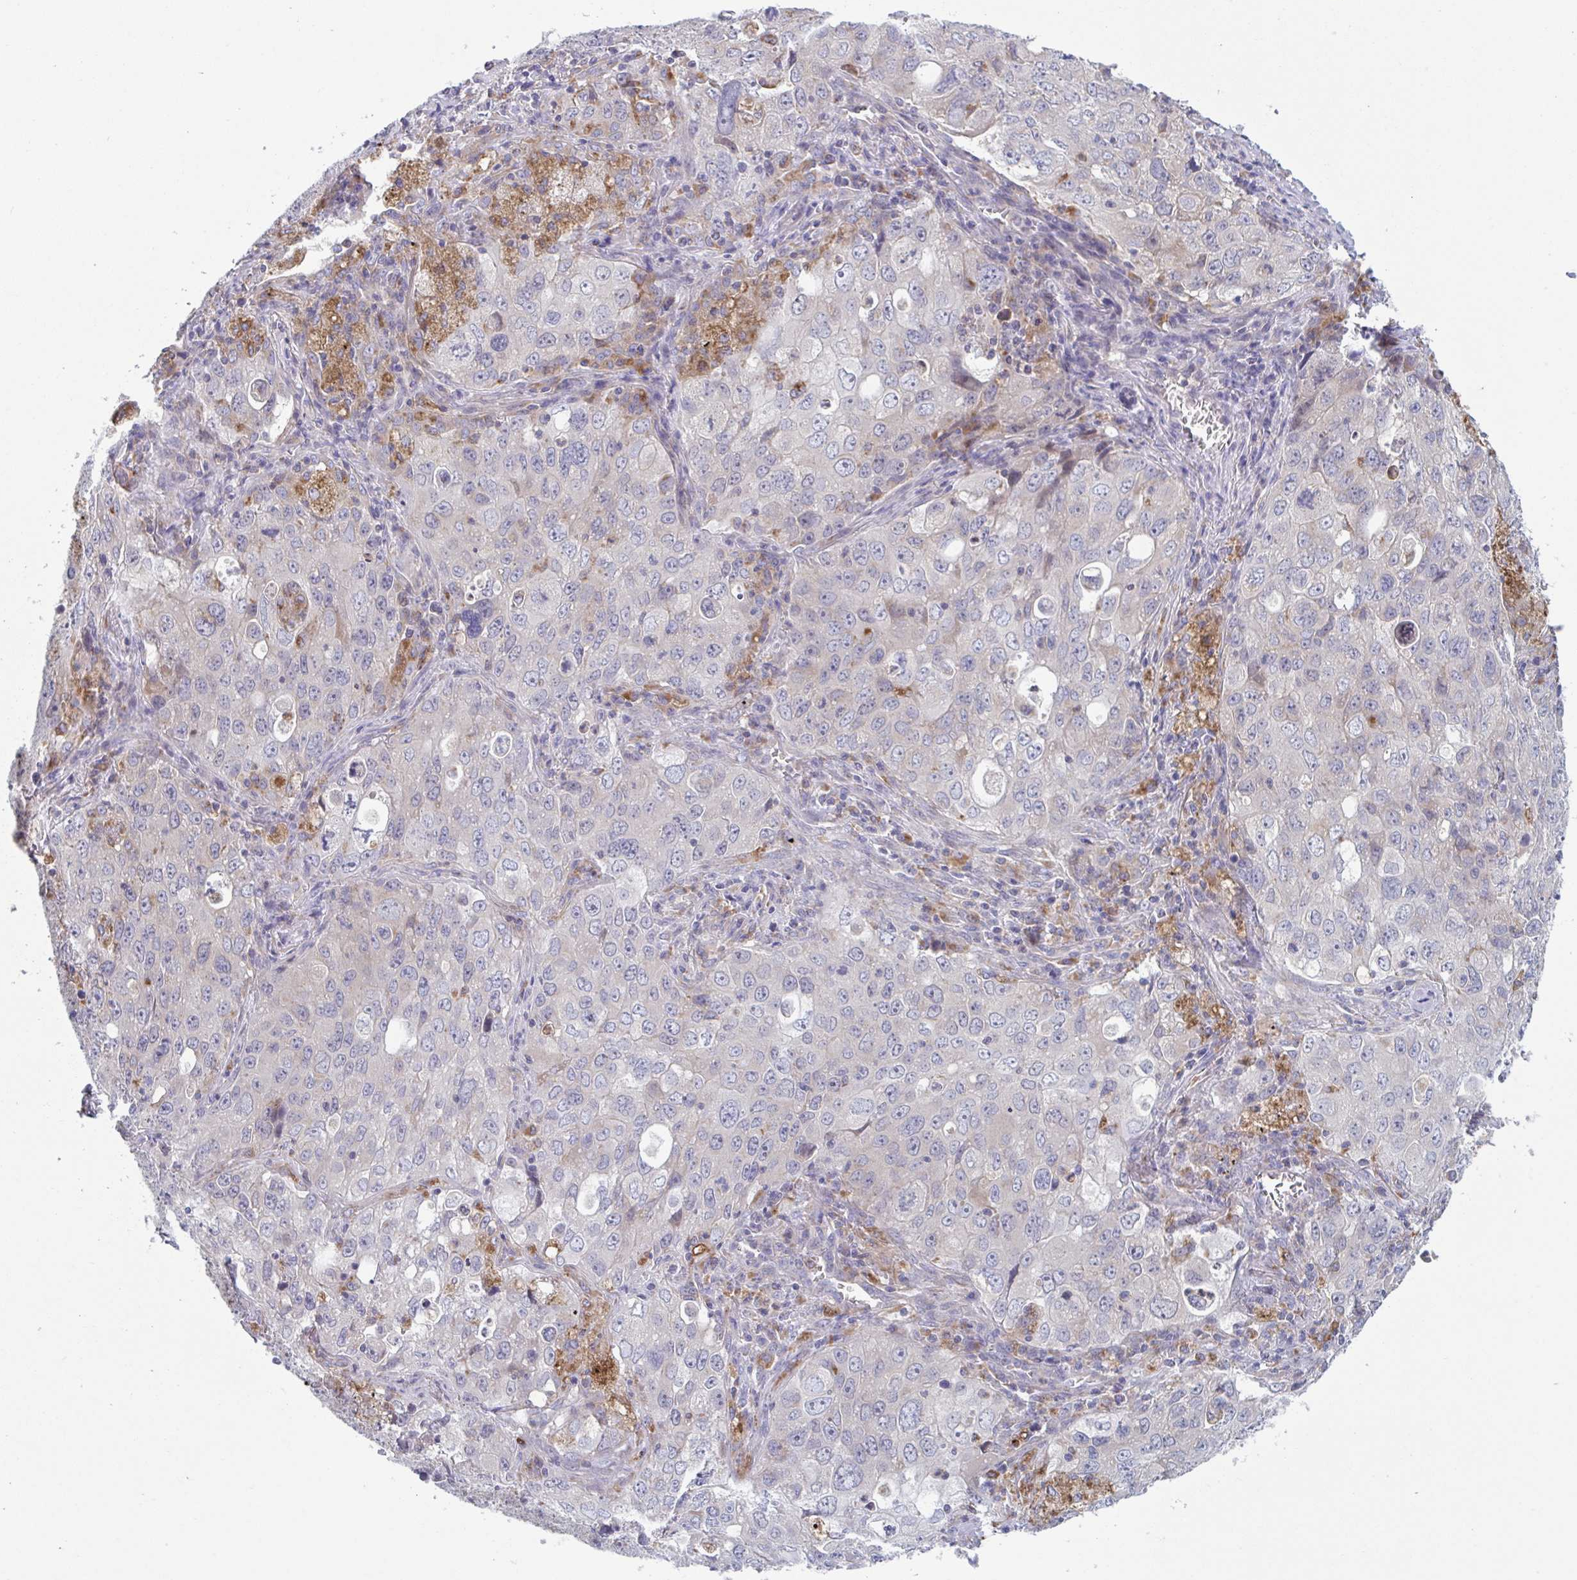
{"staining": {"intensity": "negative", "quantity": "none", "location": "none"}, "tissue": "lung cancer", "cell_type": "Tumor cells", "image_type": "cancer", "snomed": [{"axis": "morphology", "description": "Adenocarcinoma, NOS"}, {"axis": "morphology", "description": "Adenocarcinoma, metastatic, NOS"}, {"axis": "topography", "description": "Lymph node"}, {"axis": "topography", "description": "Lung"}], "caption": "Immunohistochemical staining of human lung metastatic adenocarcinoma shows no significant positivity in tumor cells.", "gene": "NIPSNAP1", "patient": {"sex": "female", "age": 42}}